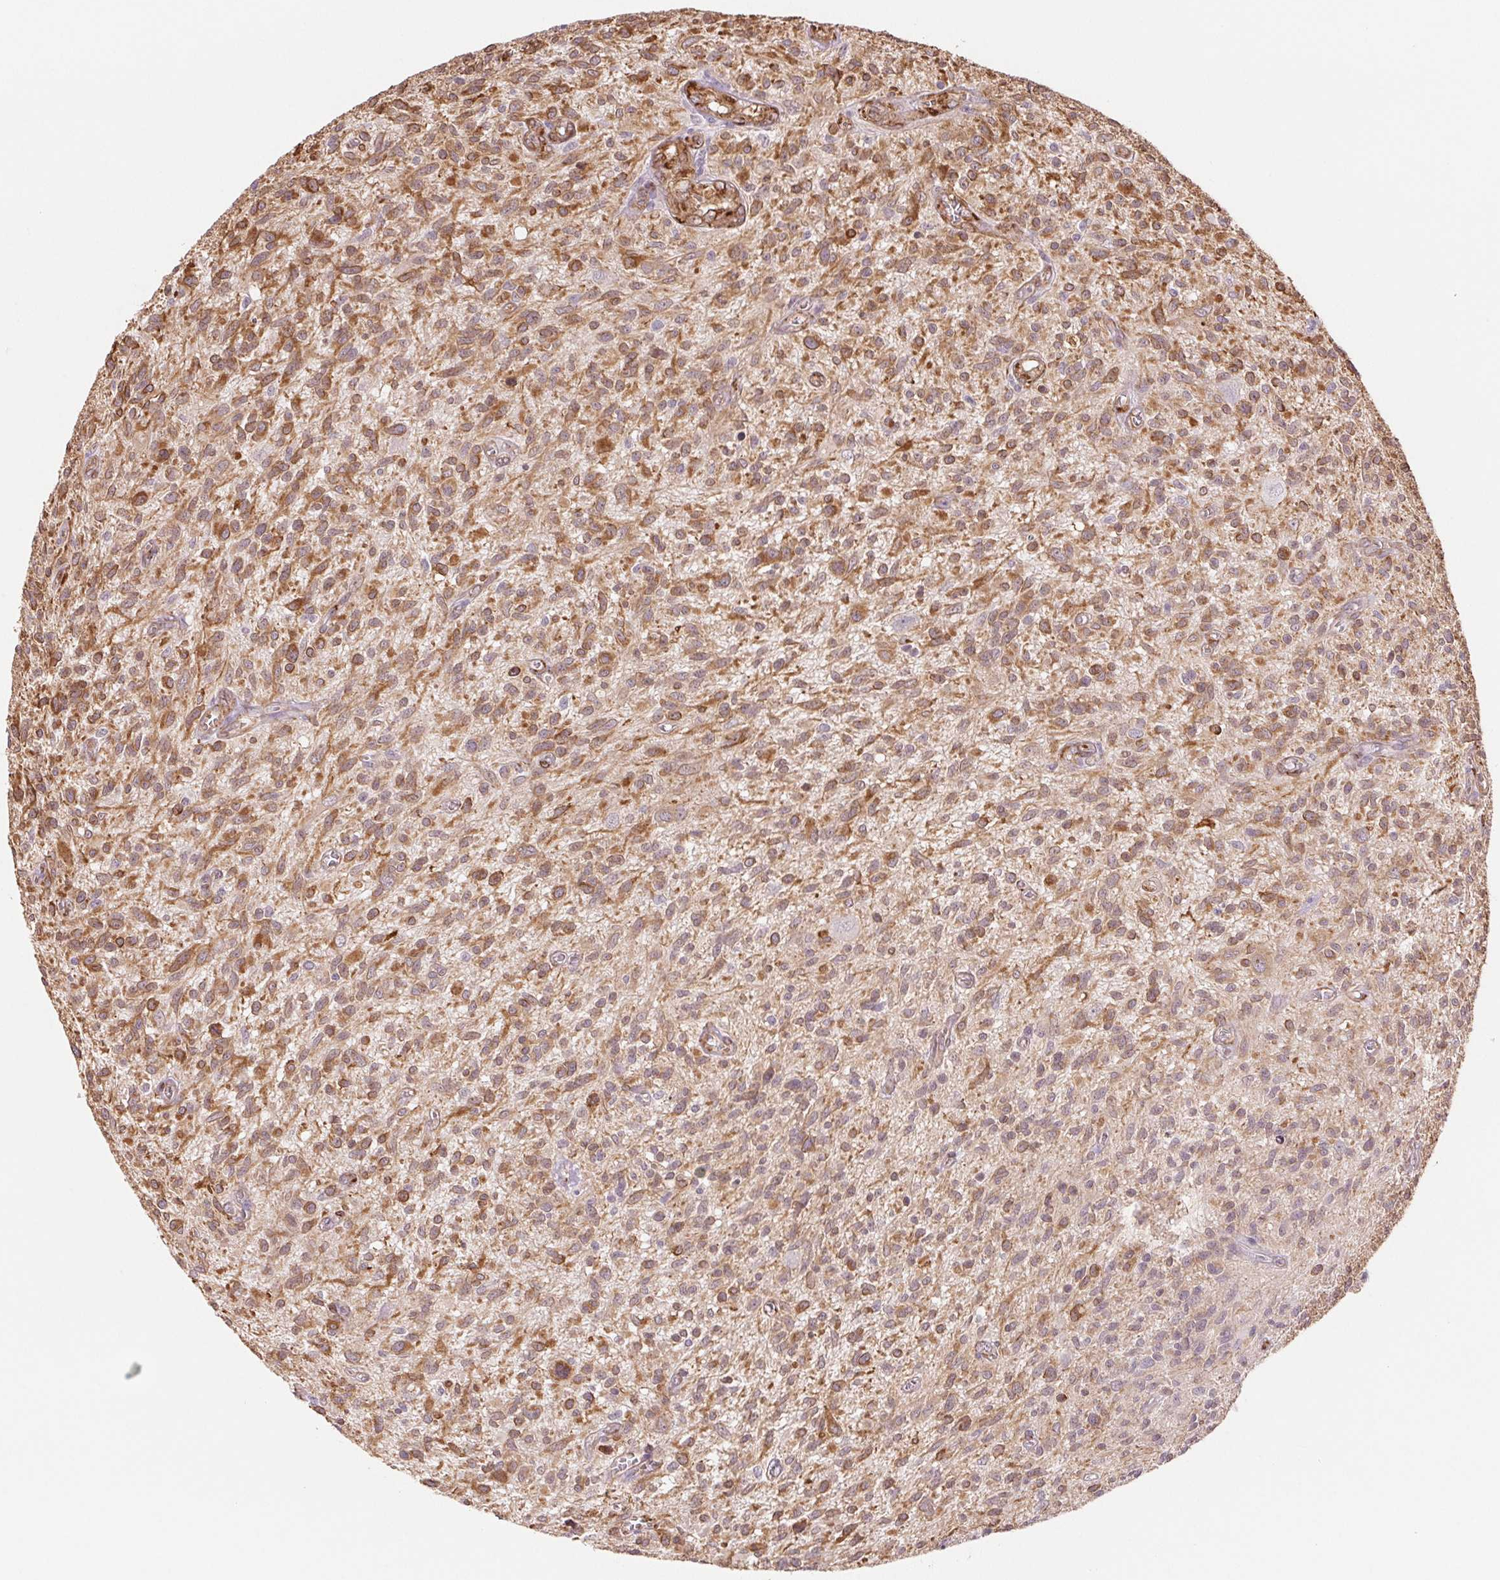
{"staining": {"intensity": "moderate", "quantity": ">75%", "location": "cytoplasmic/membranous"}, "tissue": "glioma", "cell_type": "Tumor cells", "image_type": "cancer", "snomed": [{"axis": "morphology", "description": "Glioma, malignant, High grade"}, {"axis": "topography", "description": "Brain"}], "caption": "This histopathology image shows malignant glioma (high-grade) stained with immunohistochemistry (IHC) to label a protein in brown. The cytoplasmic/membranous of tumor cells show moderate positivity for the protein. Nuclei are counter-stained blue.", "gene": "FKBP10", "patient": {"sex": "male", "age": 75}}